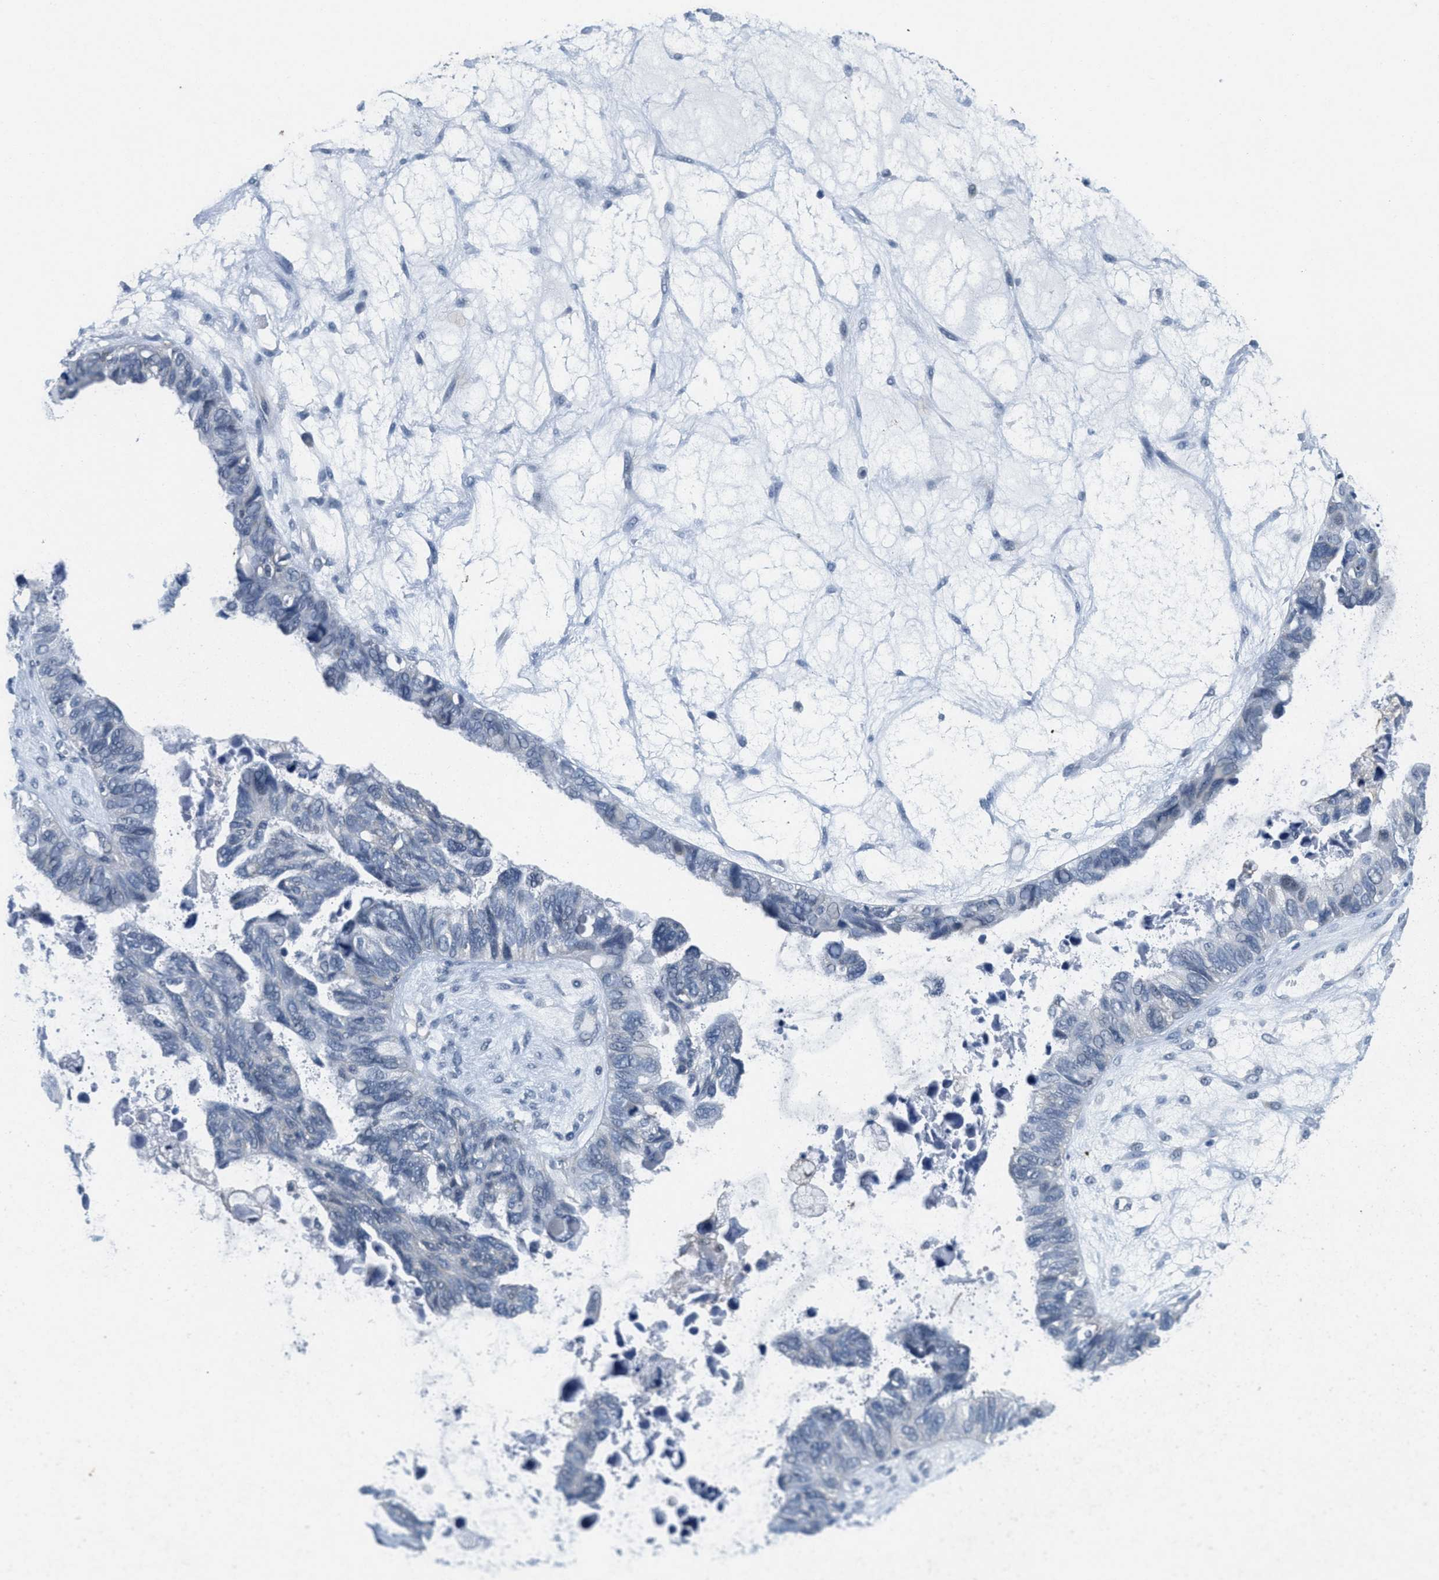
{"staining": {"intensity": "weak", "quantity": "<25%", "location": "cytoplasmic/membranous"}, "tissue": "ovarian cancer", "cell_type": "Tumor cells", "image_type": "cancer", "snomed": [{"axis": "morphology", "description": "Cystadenocarcinoma, serous, NOS"}, {"axis": "topography", "description": "Ovary"}], "caption": "Ovarian cancer was stained to show a protein in brown. There is no significant staining in tumor cells. (DAB (3,3'-diaminobenzidine) IHC visualized using brightfield microscopy, high magnification).", "gene": "HS3ST2", "patient": {"sex": "female", "age": 79}}